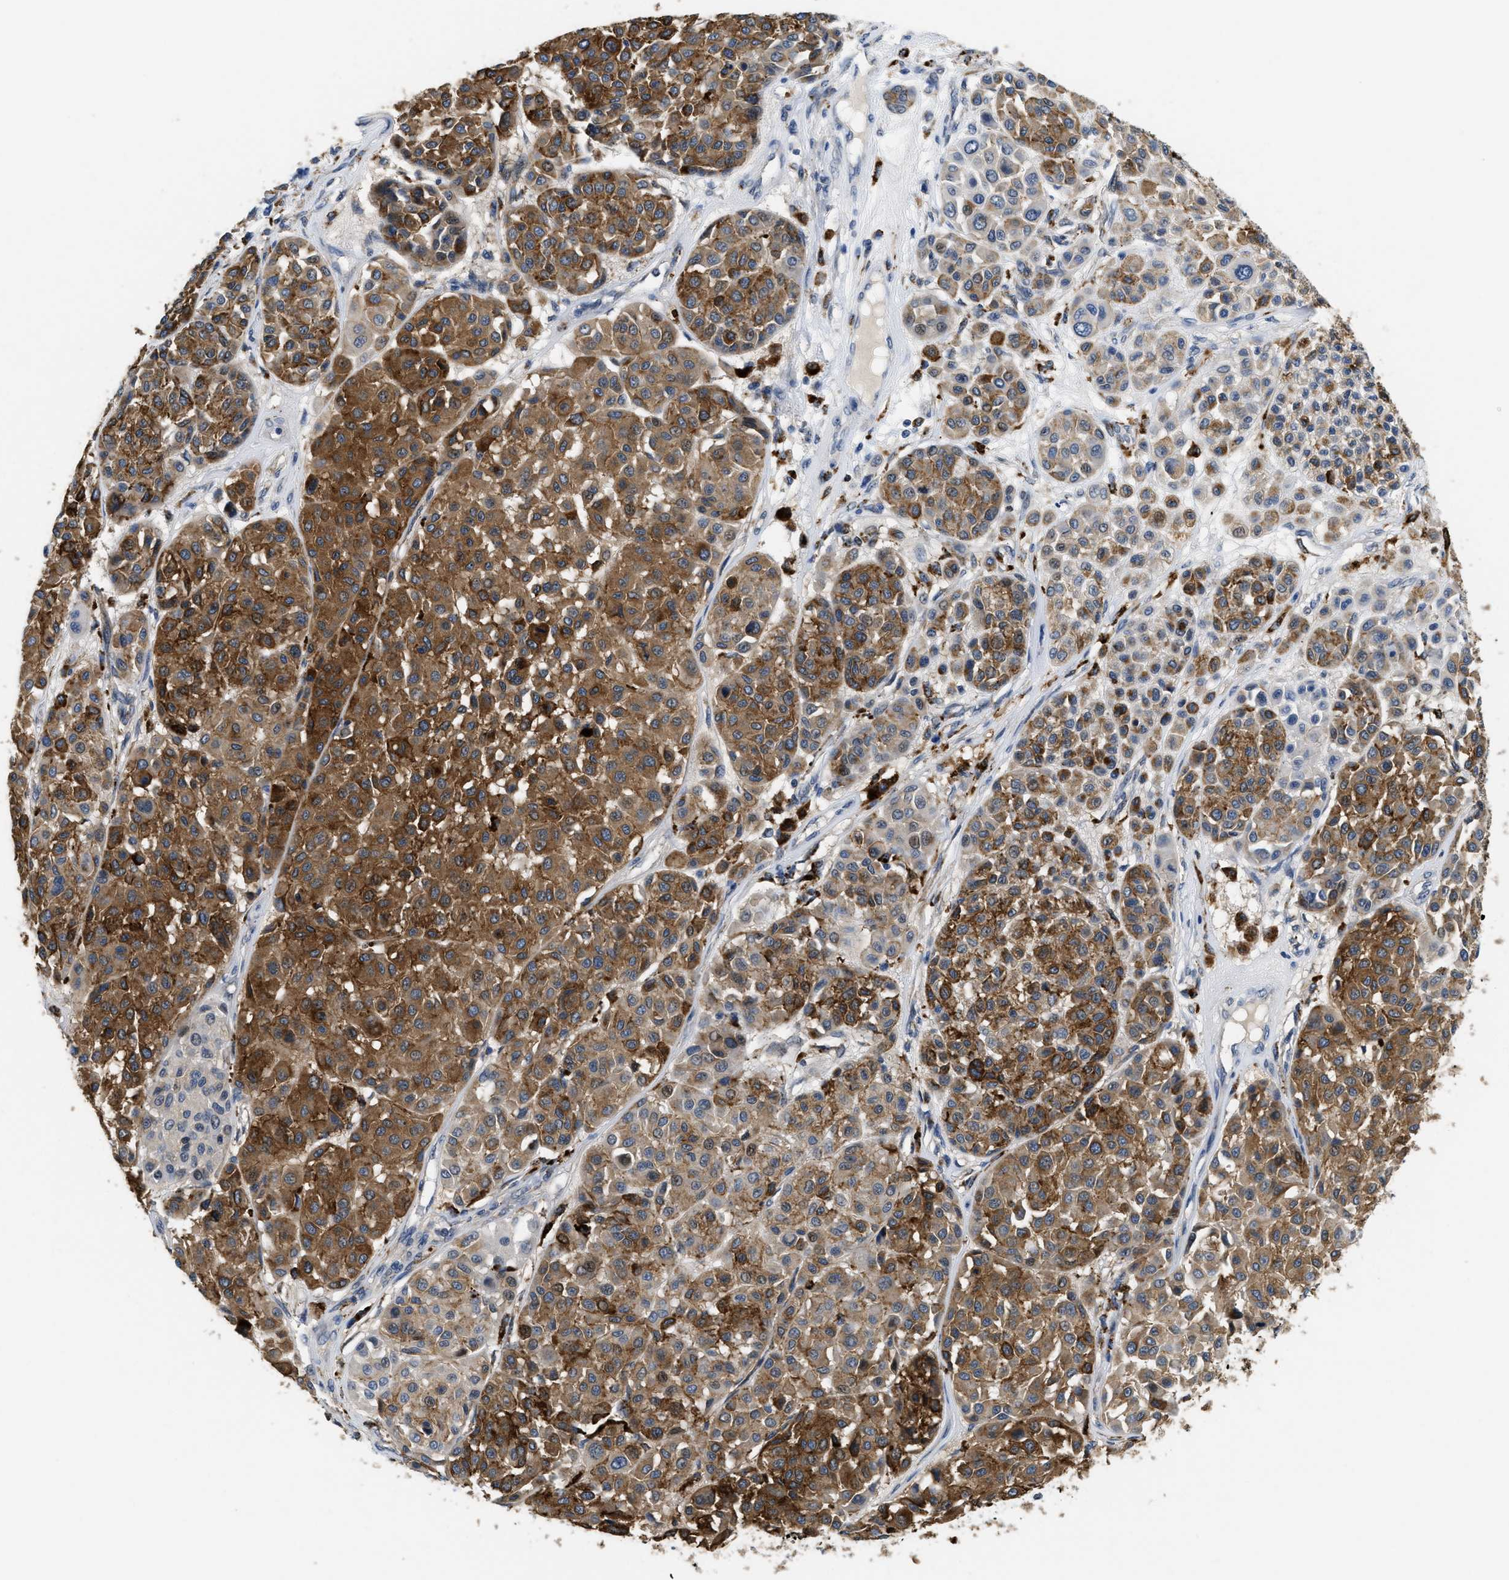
{"staining": {"intensity": "moderate", "quantity": ">75%", "location": "cytoplasmic/membranous"}, "tissue": "melanoma", "cell_type": "Tumor cells", "image_type": "cancer", "snomed": [{"axis": "morphology", "description": "Malignant melanoma, Metastatic site"}, {"axis": "topography", "description": "Soft tissue"}], "caption": "Immunohistochemical staining of melanoma demonstrates medium levels of moderate cytoplasmic/membranous protein positivity in approximately >75% of tumor cells. (IHC, brightfield microscopy, high magnification).", "gene": "BMPR2", "patient": {"sex": "male", "age": 41}}